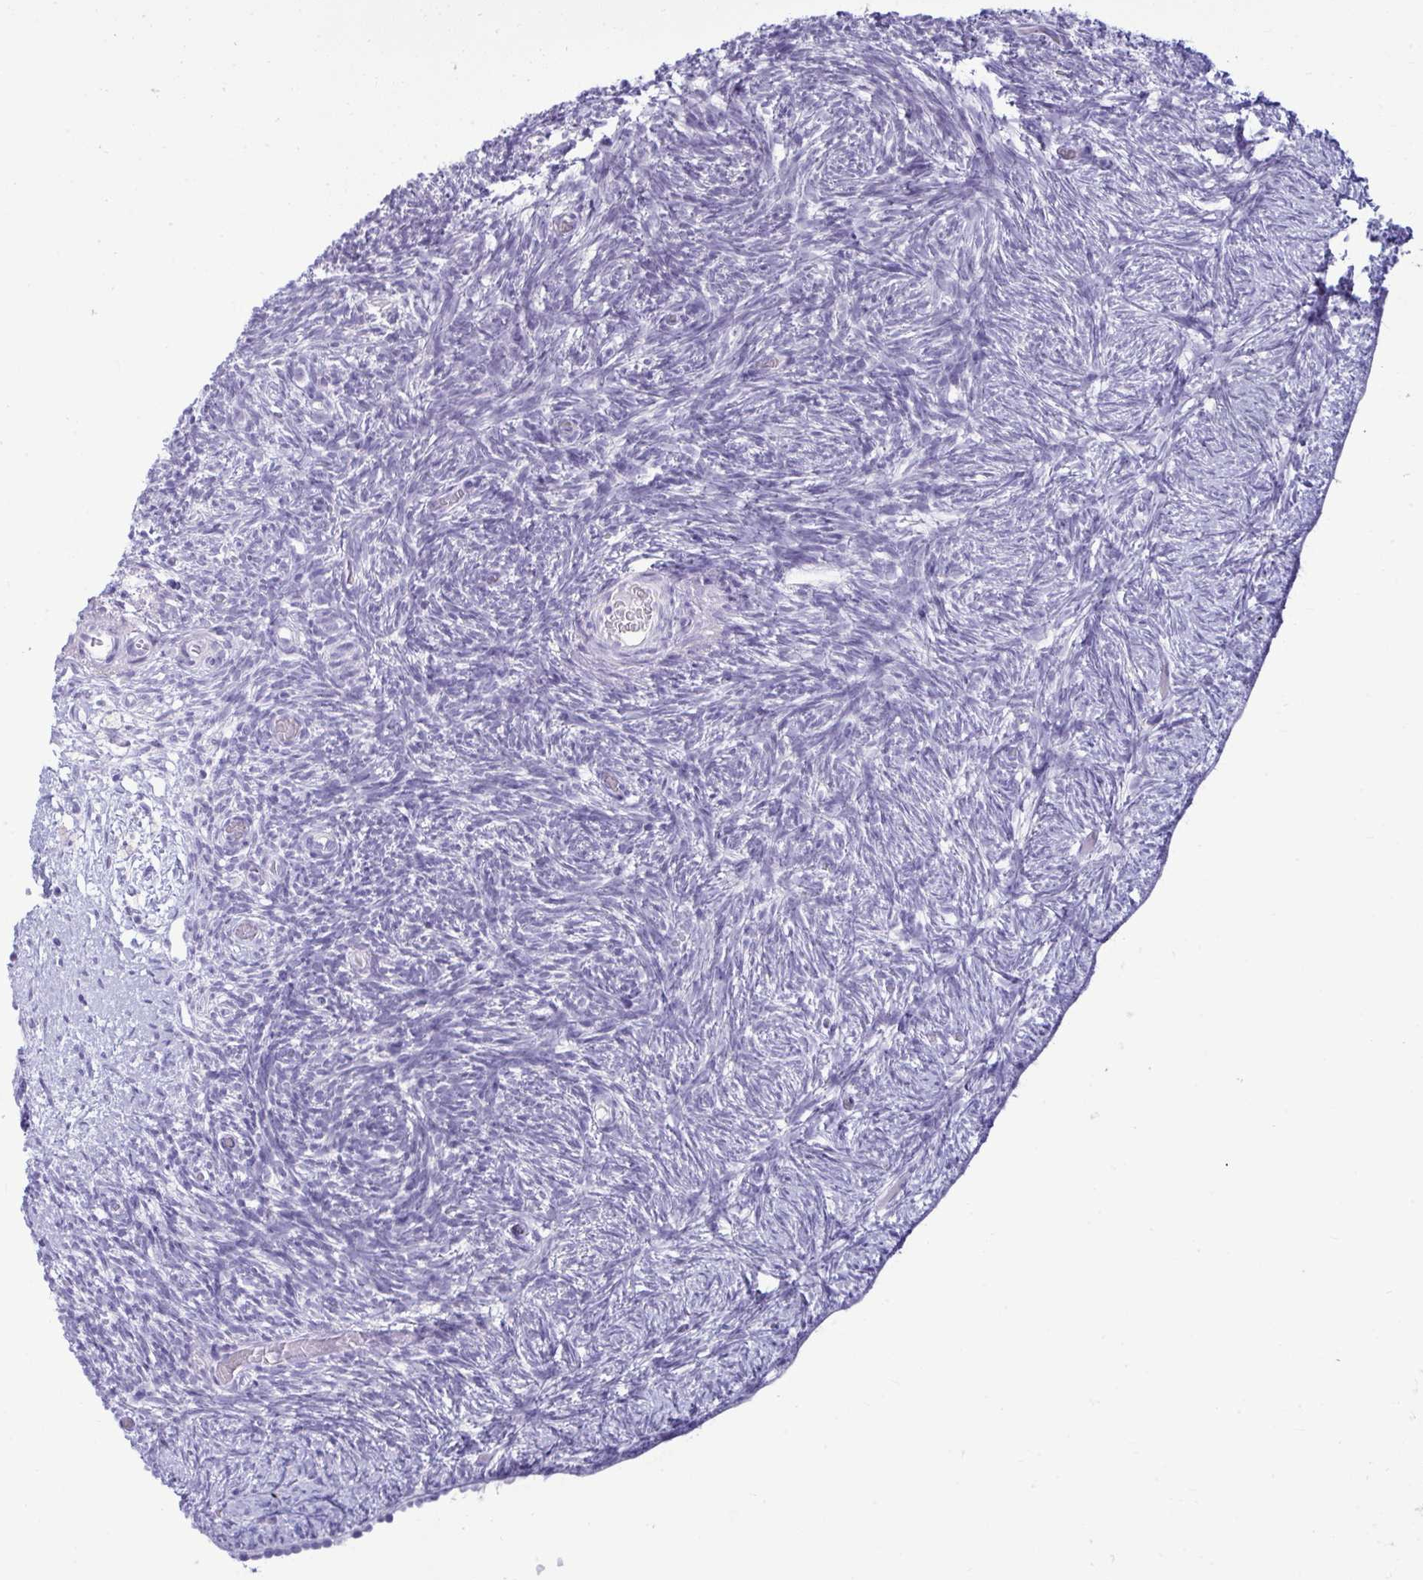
{"staining": {"intensity": "negative", "quantity": "none", "location": "none"}, "tissue": "ovary", "cell_type": "Ovarian stroma cells", "image_type": "normal", "snomed": [{"axis": "morphology", "description": "Normal tissue, NOS"}, {"axis": "topography", "description": "Ovary"}], "caption": "A micrograph of ovary stained for a protein reveals no brown staining in ovarian stroma cells.", "gene": "ANKRD60", "patient": {"sex": "female", "age": 39}}